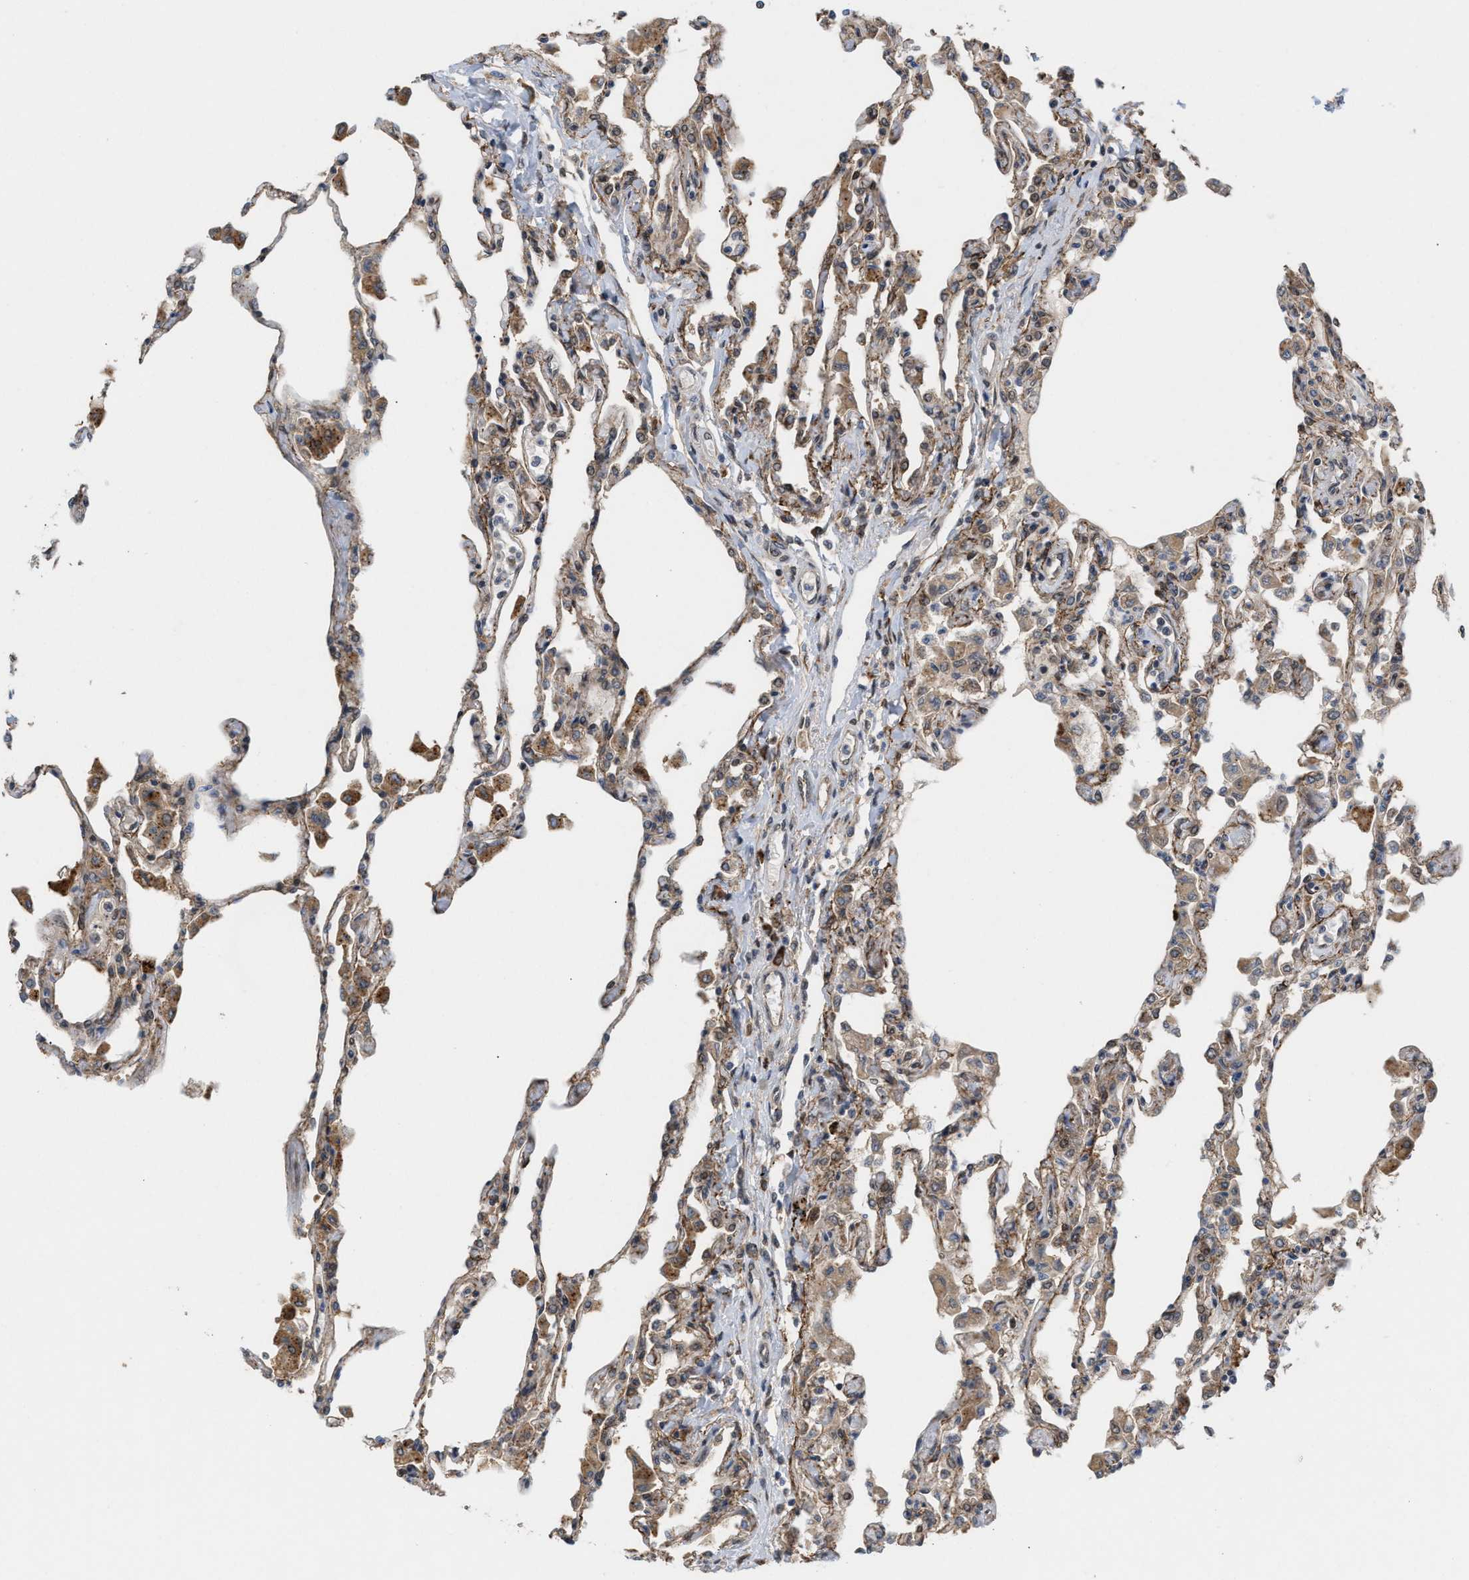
{"staining": {"intensity": "moderate", "quantity": "25%-75%", "location": "cytoplasmic/membranous"}, "tissue": "lung", "cell_type": "Alveolar cells", "image_type": "normal", "snomed": [{"axis": "morphology", "description": "Normal tissue, NOS"}, {"axis": "topography", "description": "Bronchus"}, {"axis": "topography", "description": "Lung"}], "caption": "Immunohistochemical staining of normal human lung exhibits medium levels of moderate cytoplasmic/membranous positivity in approximately 25%-75% of alveolar cells. The protein of interest is stained brown, and the nuclei are stained in blue (DAB IHC with brightfield microscopy, high magnification).", "gene": "MFSD6", "patient": {"sex": "female", "age": 49}}